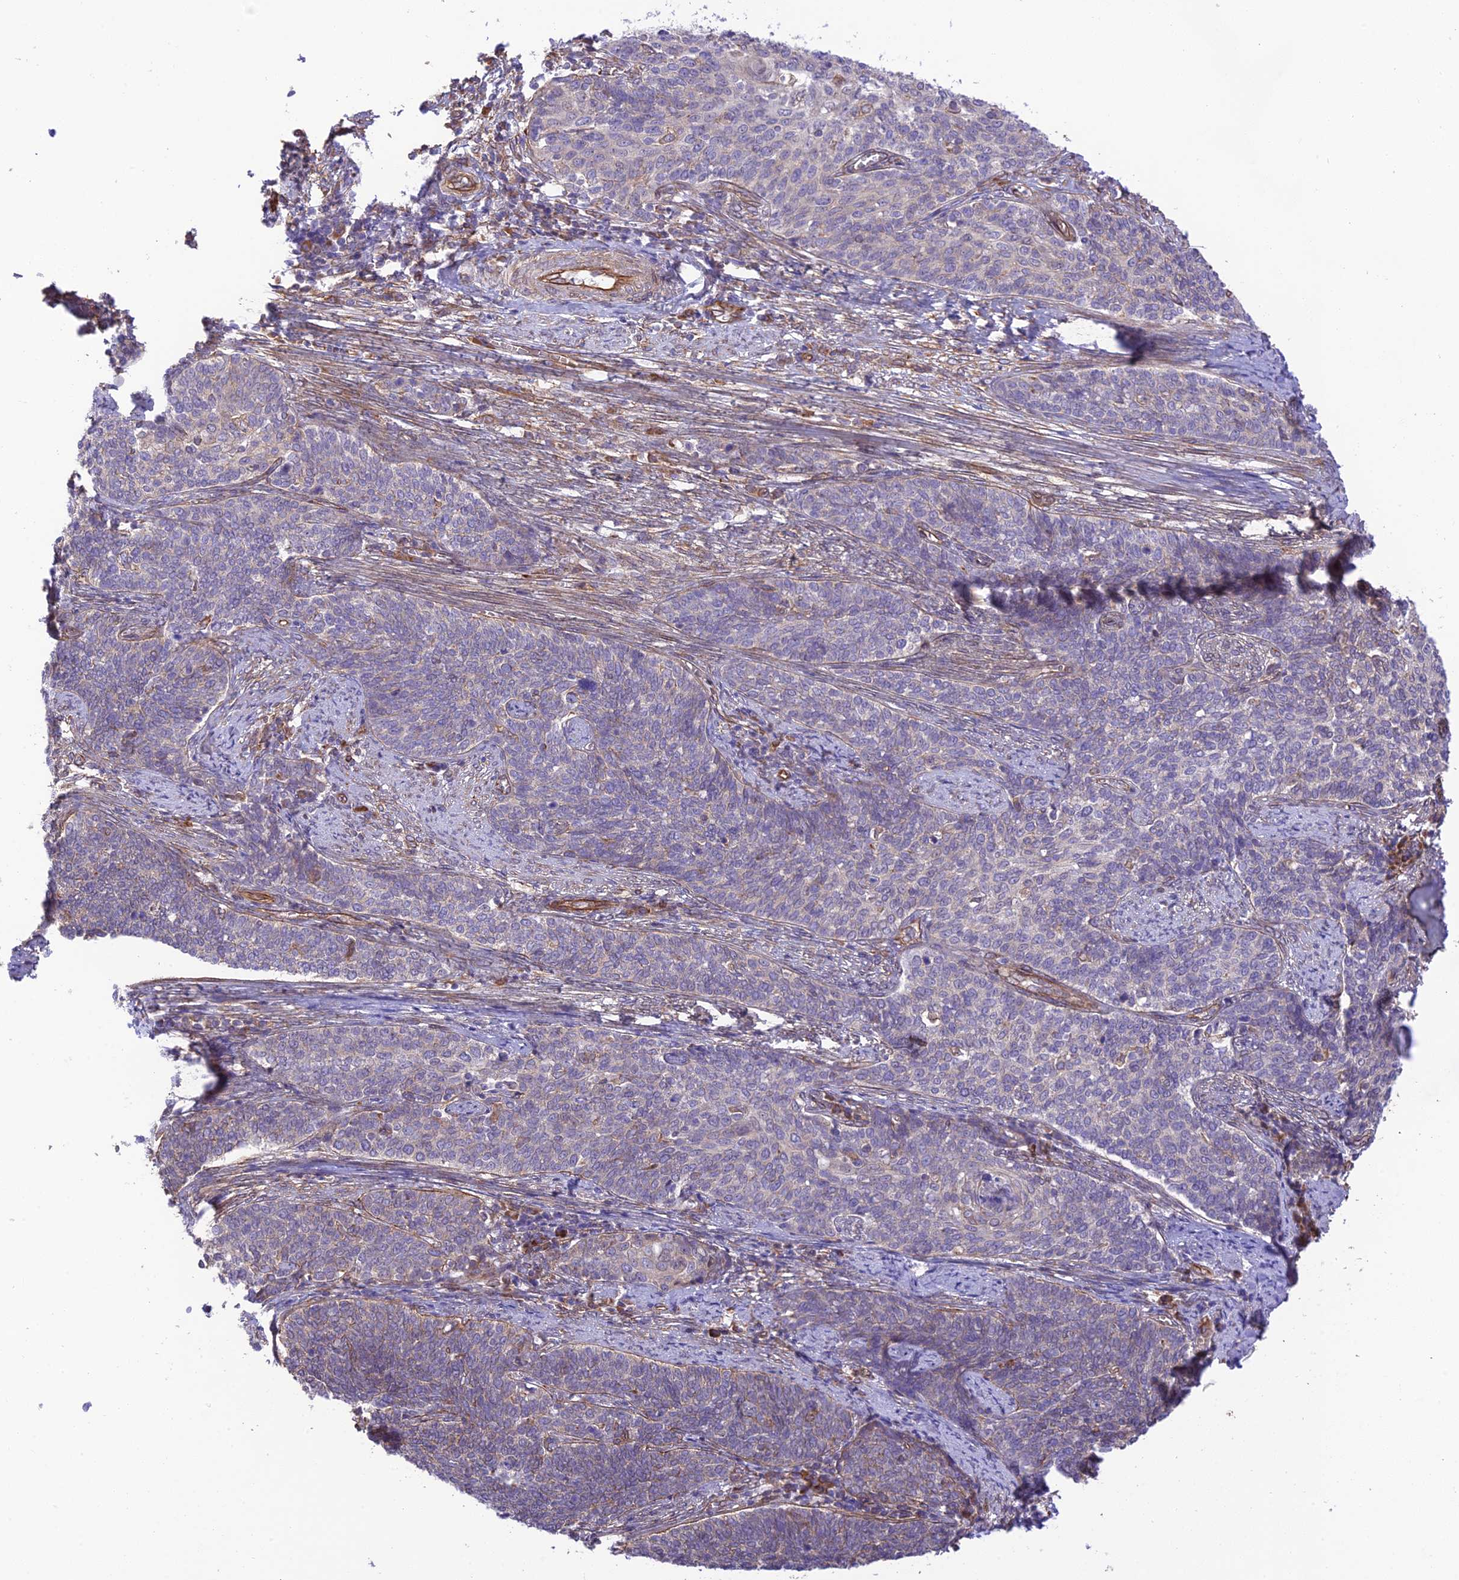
{"staining": {"intensity": "negative", "quantity": "none", "location": "none"}, "tissue": "cervical cancer", "cell_type": "Tumor cells", "image_type": "cancer", "snomed": [{"axis": "morphology", "description": "Squamous cell carcinoma, NOS"}, {"axis": "topography", "description": "Cervix"}], "caption": "Cervical cancer (squamous cell carcinoma) was stained to show a protein in brown. There is no significant staining in tumor cells.", "gene": "EXOC3L4", "patient": {"sex": "female", "age": 39}}